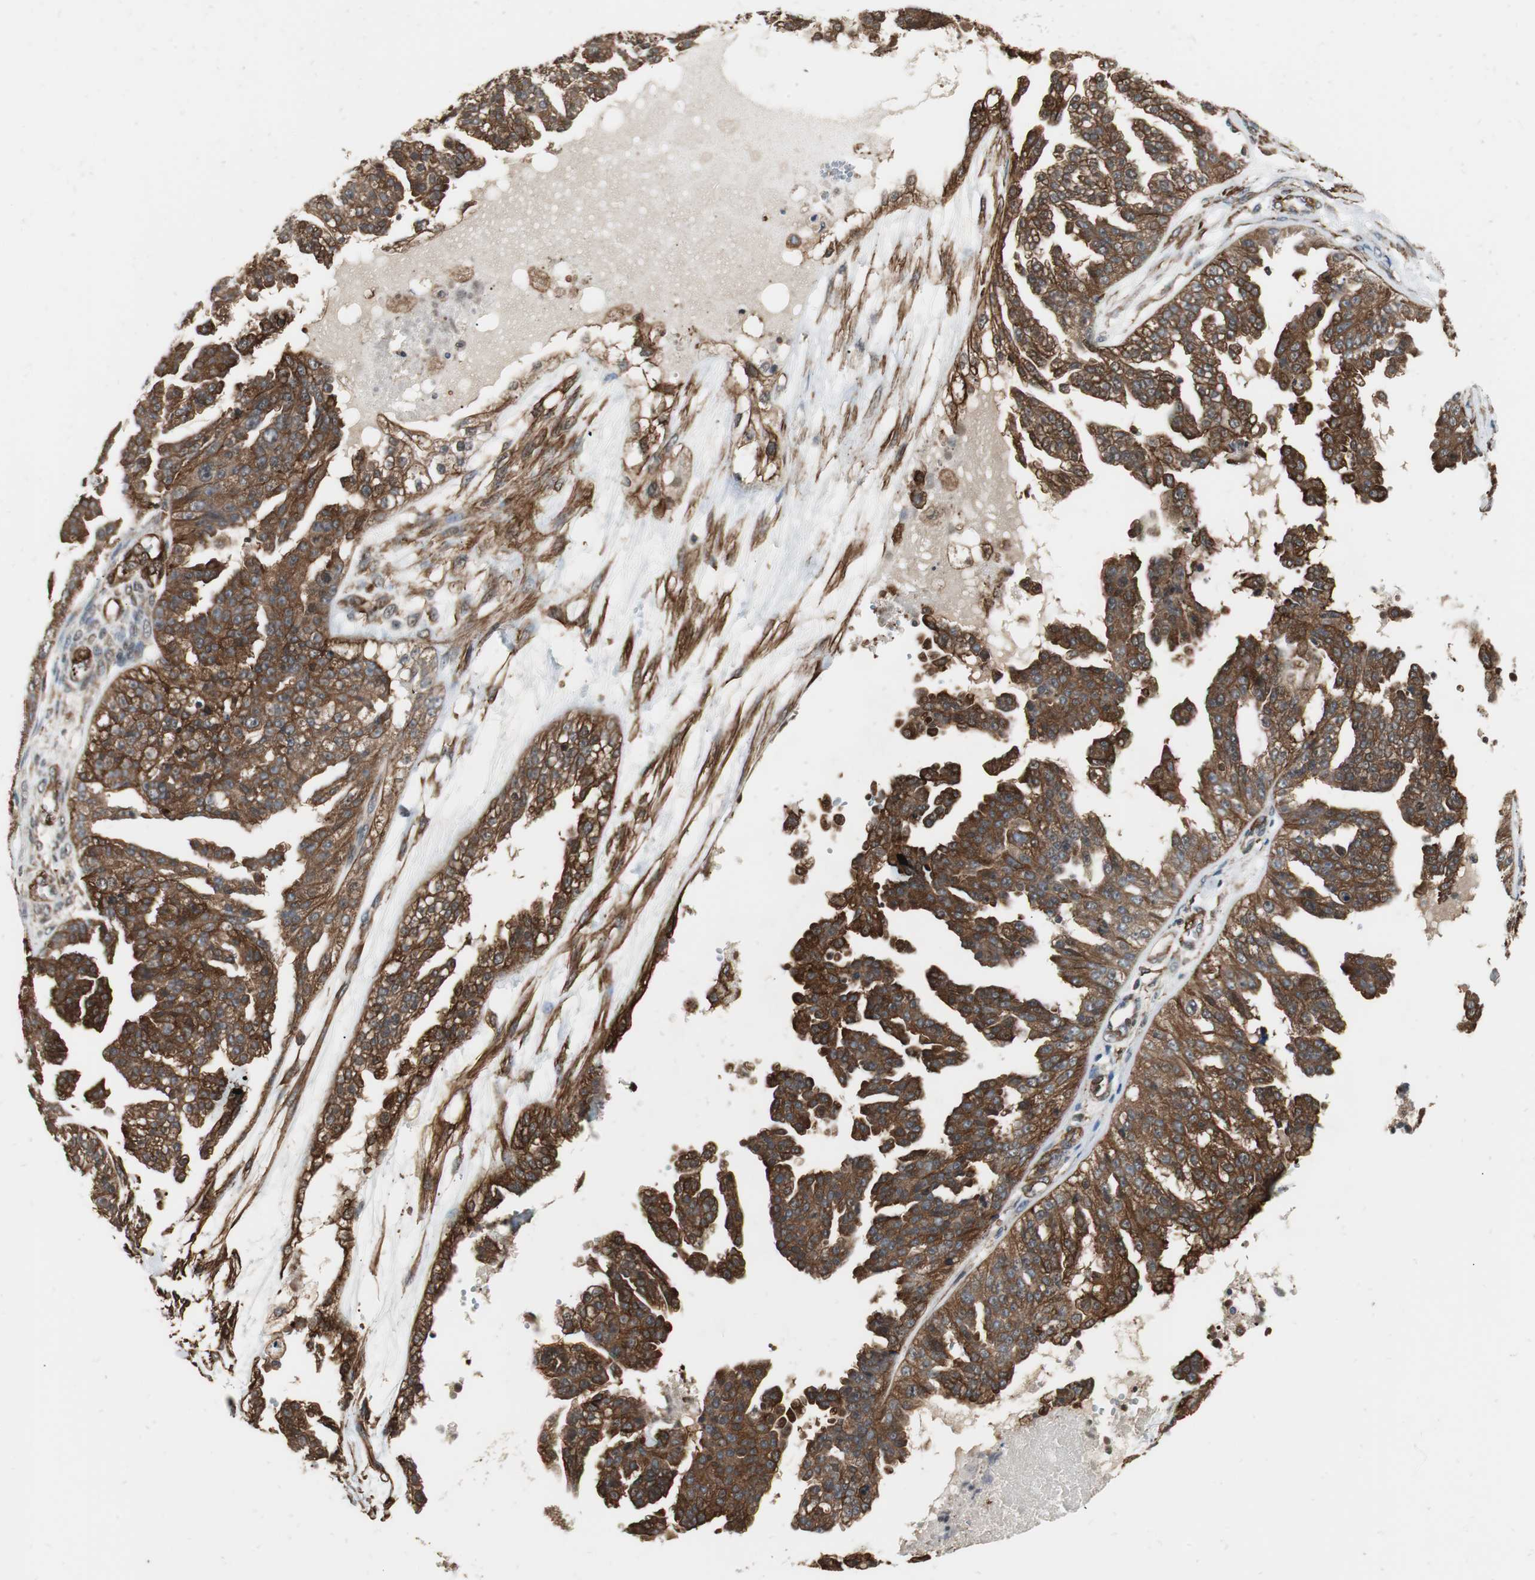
{"staining": {"intensity": "strong", "quantity": ">75%", "location": "cytoplasmic/membranous"}, "tissue": "ovarian cancer", "cell_type": "Tumor cells", "image_type": "cancer", "snomed": [{"axis": "morphology", "description": "Carcinoma, NOS"}, {"axis": "topography", "description": "Soft tissue"}, {"axis": "topography", "description": "Ovary"}], "caption": "Immunohistochemical staining of ovarian carcinoma shows high levels of strong cytoplasmic/membranous positivity in about >75% of tumor cells.", "gene": "PTPN11", "patient": {"sex": "female", "age": 54}}